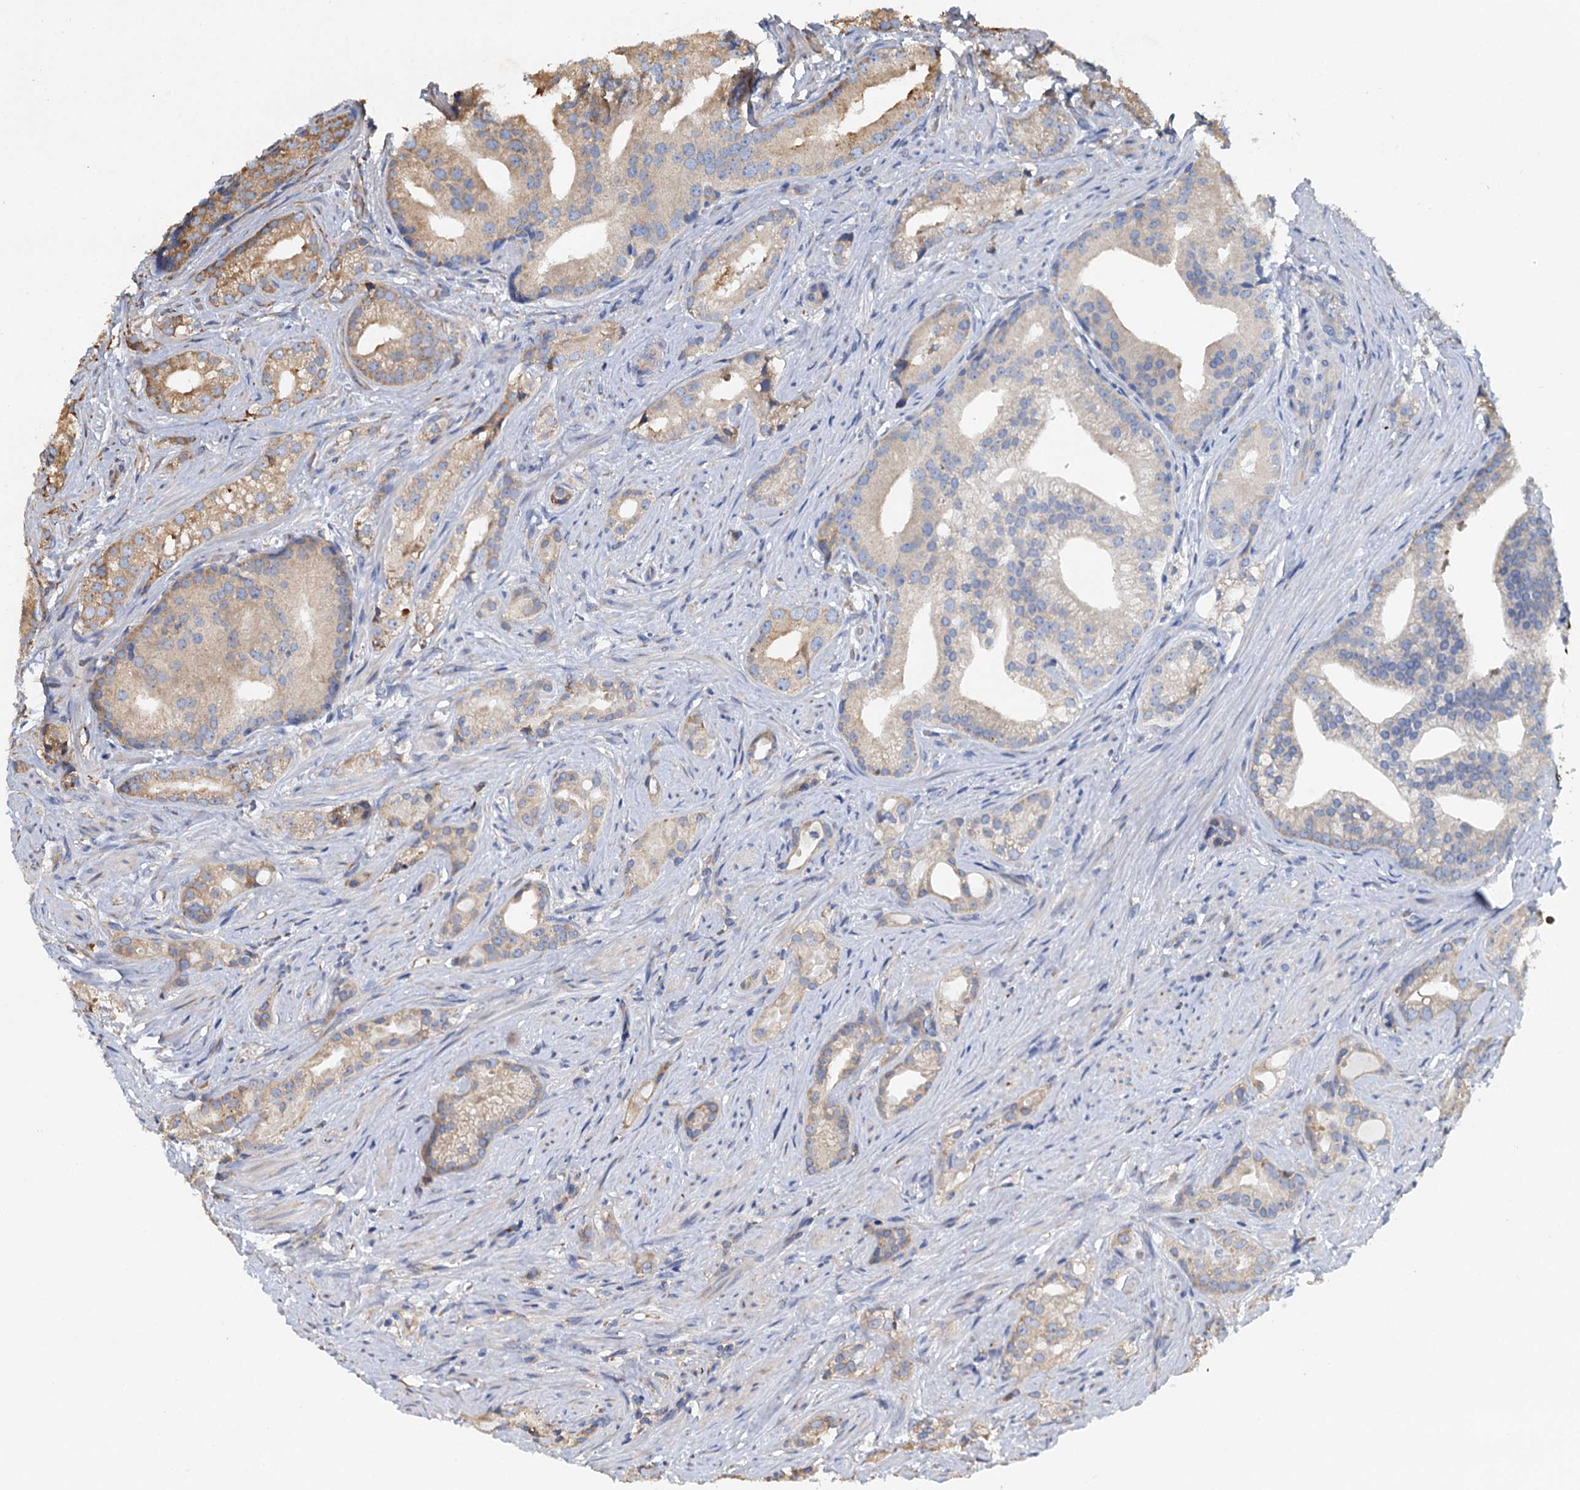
{"staining": {"intensity": "moderate", "quantity": "25%-75%", "location": "cytoplasmic/membranous"}, "tissue": "prostate cancer", "cell_type": "Tumor cells", "image_type": "cancer", "snomed": [{"axis": "morphology", "description": "Adenocarcinoma, Low grade"}, {"axis": "topography", "description": "Prostate"}], "caption": "Immunohistochemical staining of prostate adenocarcinoma (low-grade) displays medium levels of moderate cytoplasmic/membranous protein staining in about 25%-75% of tumor cells.", "gene": "LINS1", "patient": {"sex": "male", "age": 71}}